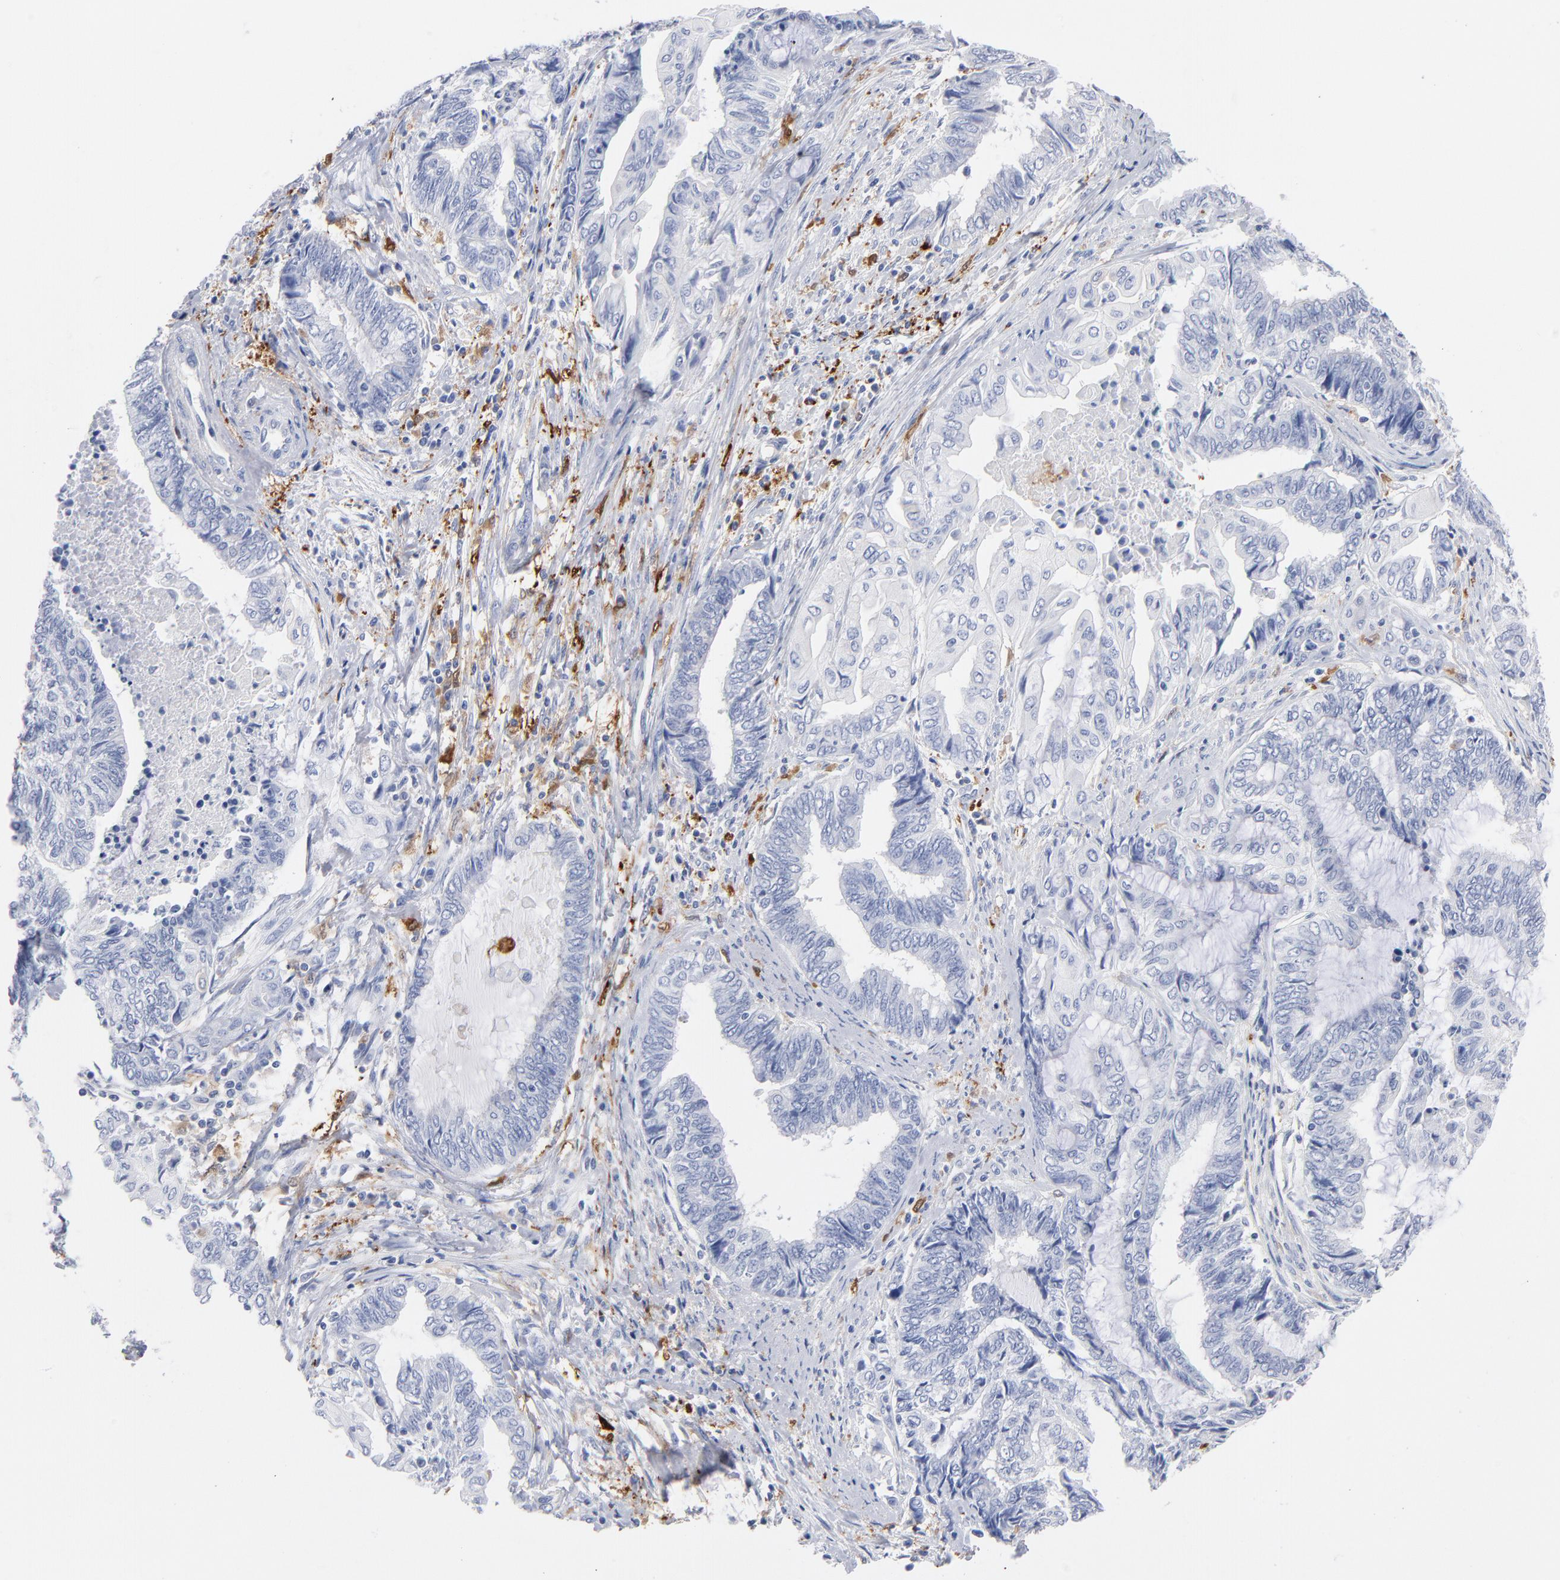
{"staining": {"intensity": "negative", "quantity": "none", "location": "none"}, "tissue": "endometrial cancer", "cell_type": "Tumor cells", "image_type": "cancer", "snomed": [{"axis": "morphology", "description": "Adenocarcinoma, NOS"}, {"axis": "topography", "description": "Uterus"}, {"axis": "topography", "description": "Endometrium"}], "caption": "IHC of endometrial adenocarcinoma exhibits no positivity in tumor cells.", "gene": "IFIT2", "patient": {"sex": "female", "age": 70}}